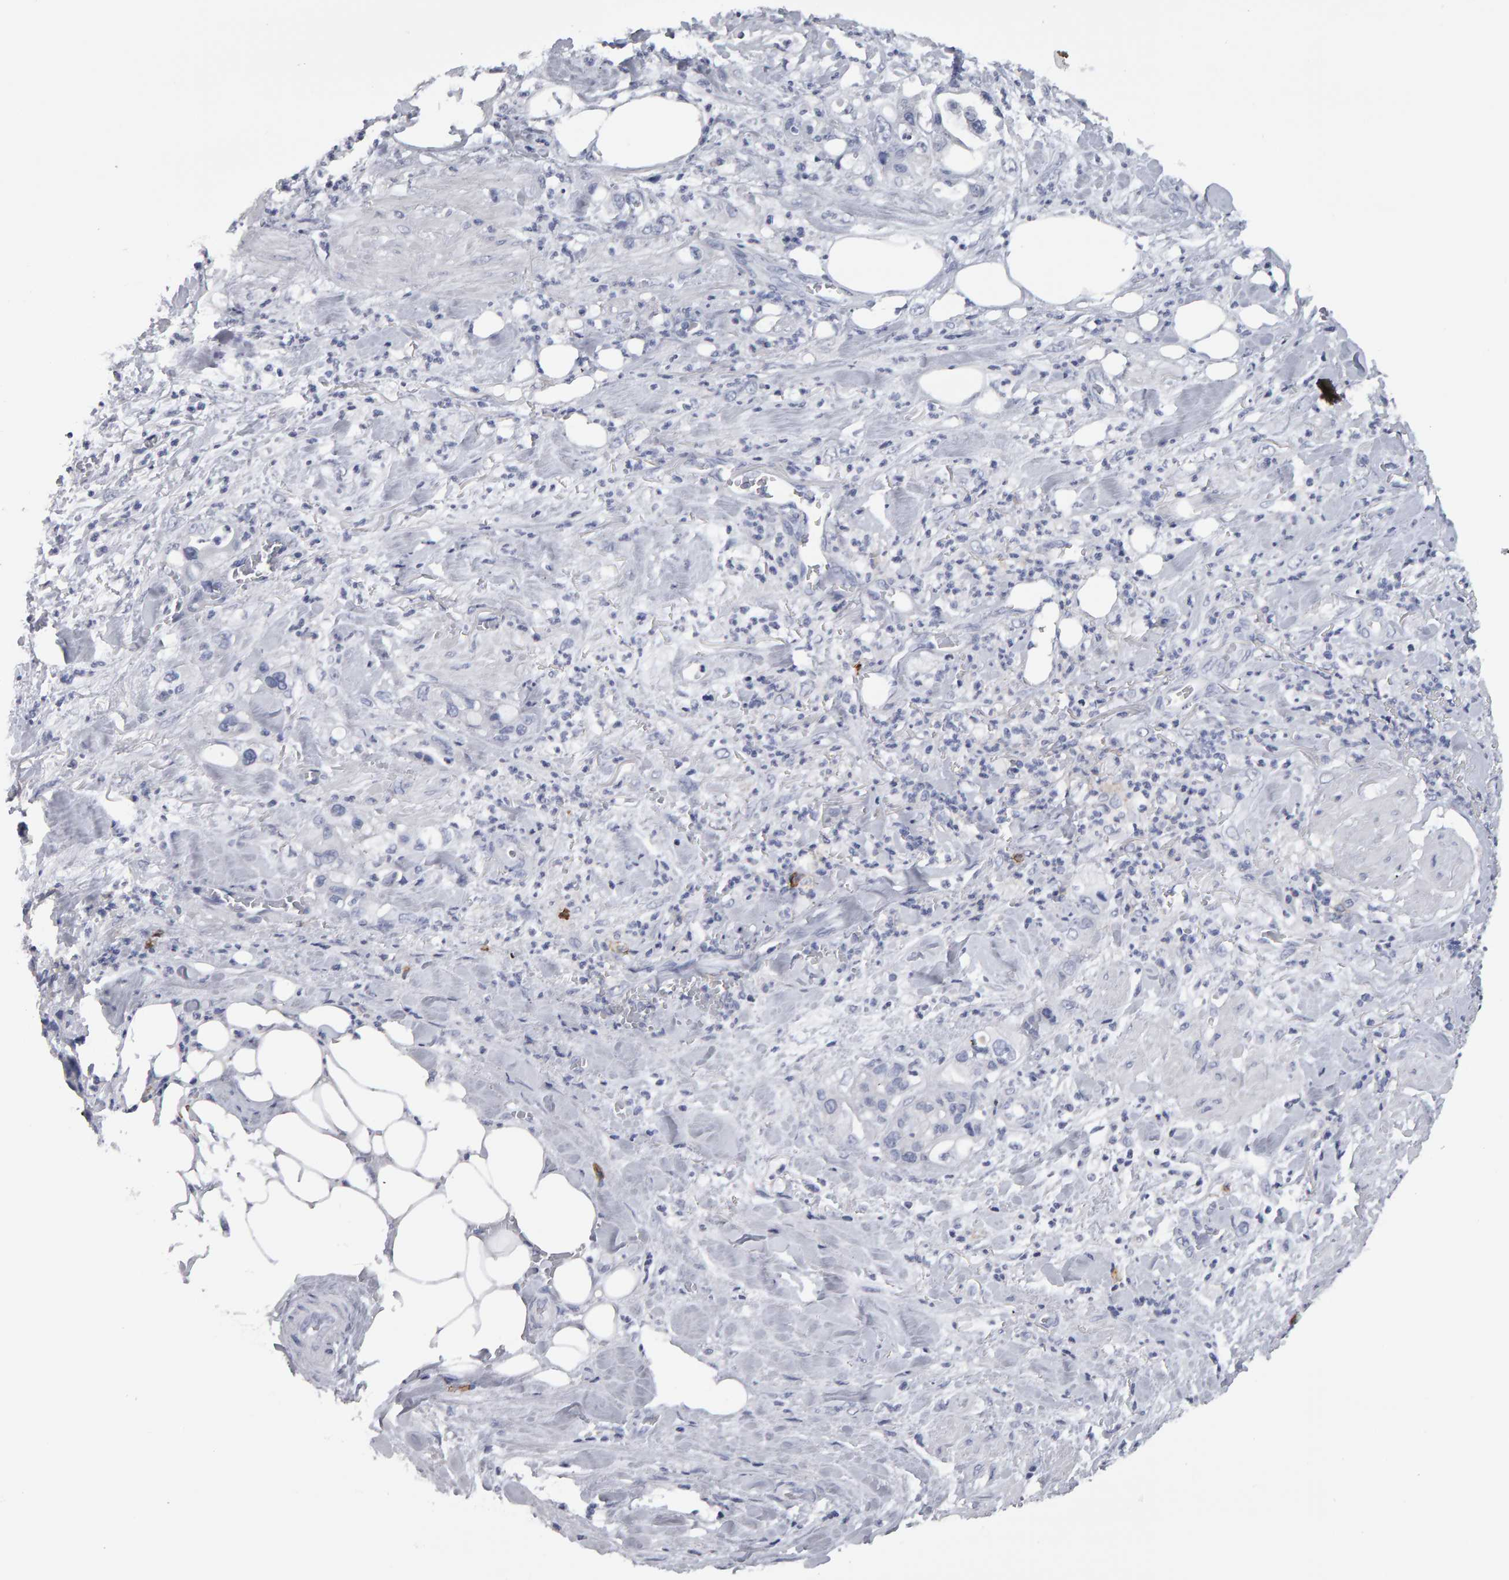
{"staining": {"intensity": "negative", "quantity": "none", "location": "none"}, "tissue": "pancreatic cancer", "cell_type": "Tumor cells", "image_type": "cancer", "snomed": [{"axis": "morphology", "description": "Adenocarcinoma, NOS"}, {"axis": "topography", "description": "Pancreas"}], "caption": "This photomicrograph is of adenocarcinoma (pancreatic) stained with immunohistochemistry (IHC) to label a protein in brown with the nuclei are counter-stained blue. There is no expression in tumor cells.", "gene": "CD38", "patient": {"sex": "male", "age": 70}}